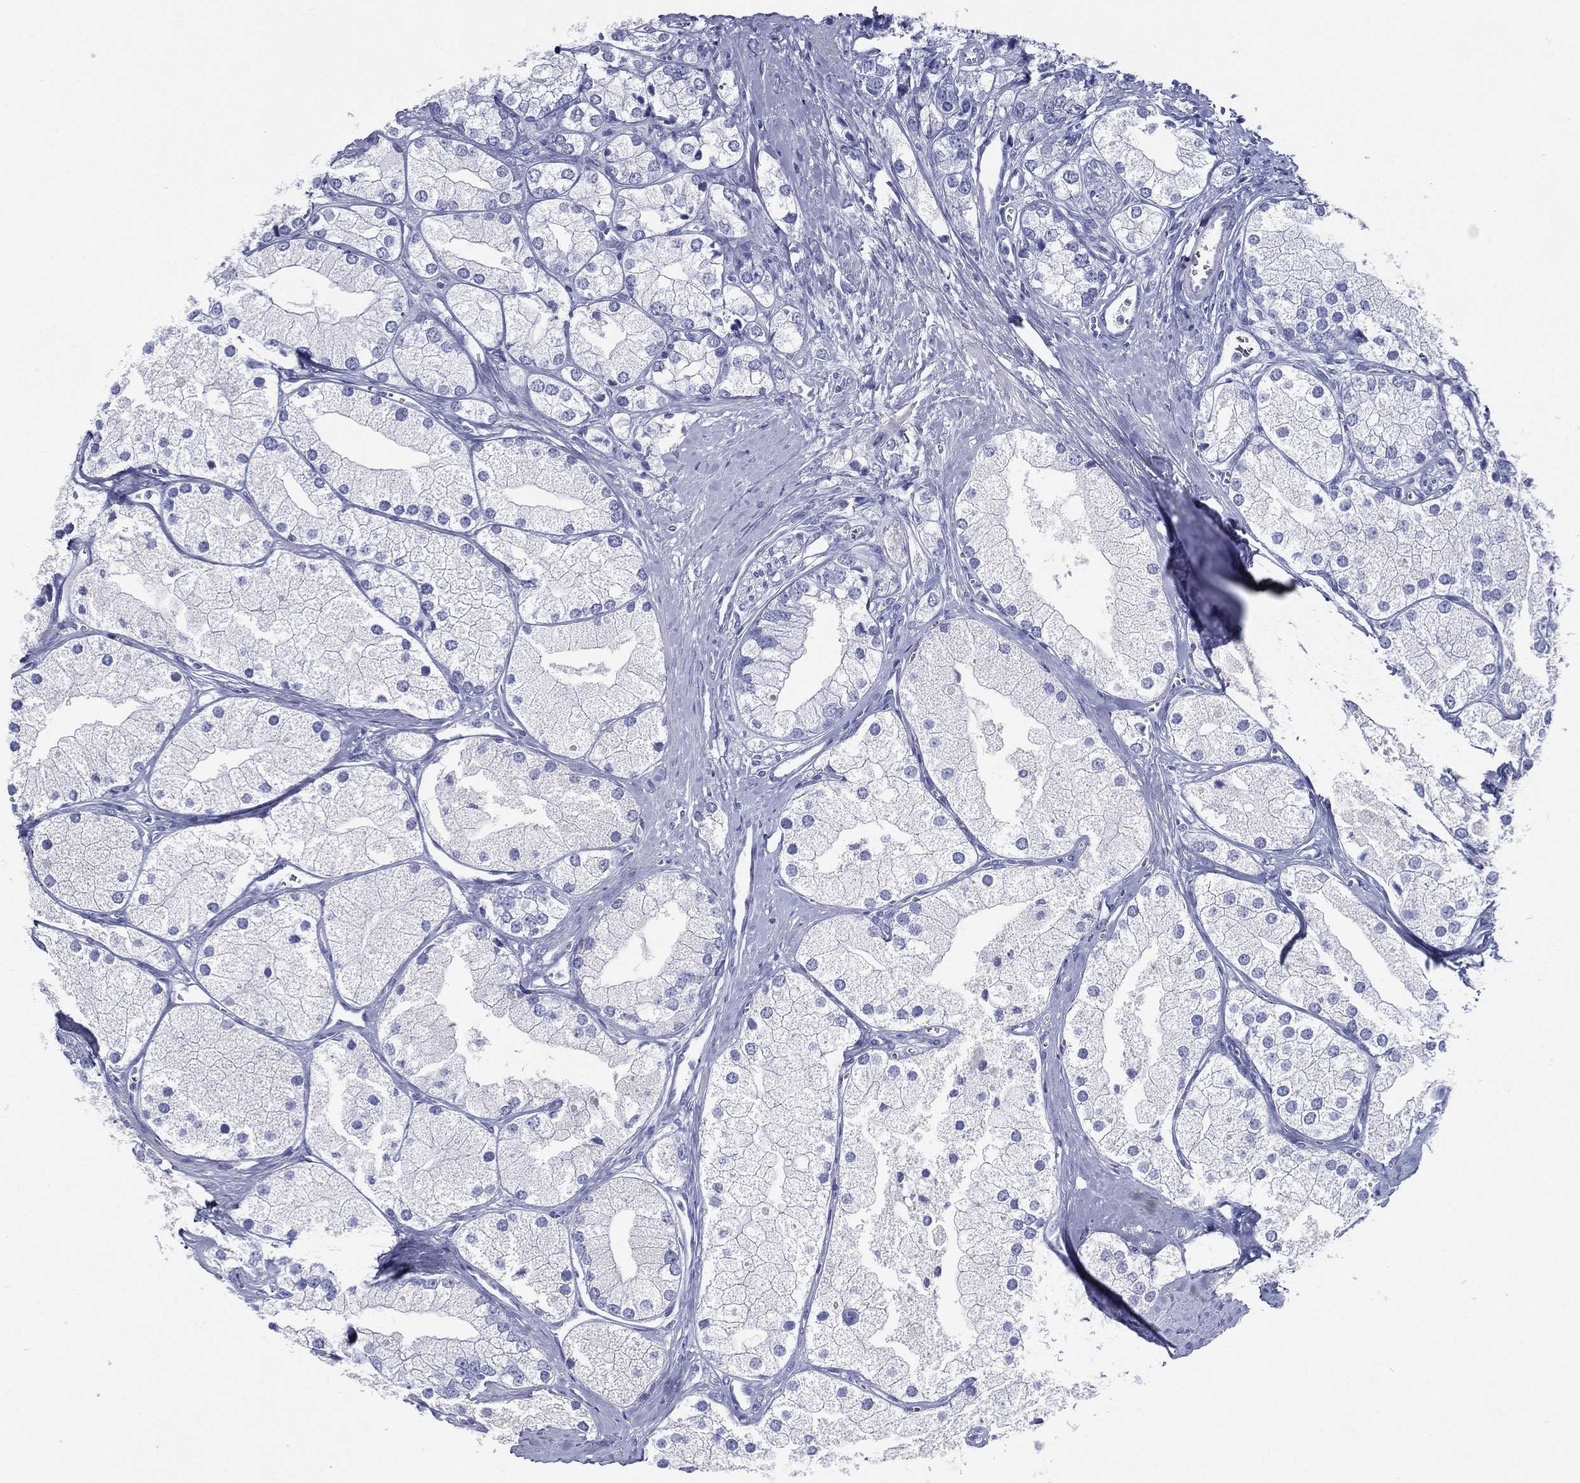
{"staining": {"intensity": "negative", "quantity": "none", "location": "none"}, "tissue": "prostate cancer", "cell_type": "Tumor cells", "image_type": "cancer", "snomed": [{"axis": "morphology", "description": "Adenocarcinoma, NOS"}, {"axis": "topography", "description": "Prostate and seminal vesicle, NOS"}, {"axis": "topography", "description": "Prostate"}], "caption": "Tumor cells are negative for brown protein staining in prostate cancer (adenocarcinoma).", "gene": "RSPH4A", "patient": {"sex": "male", "age": 79}}